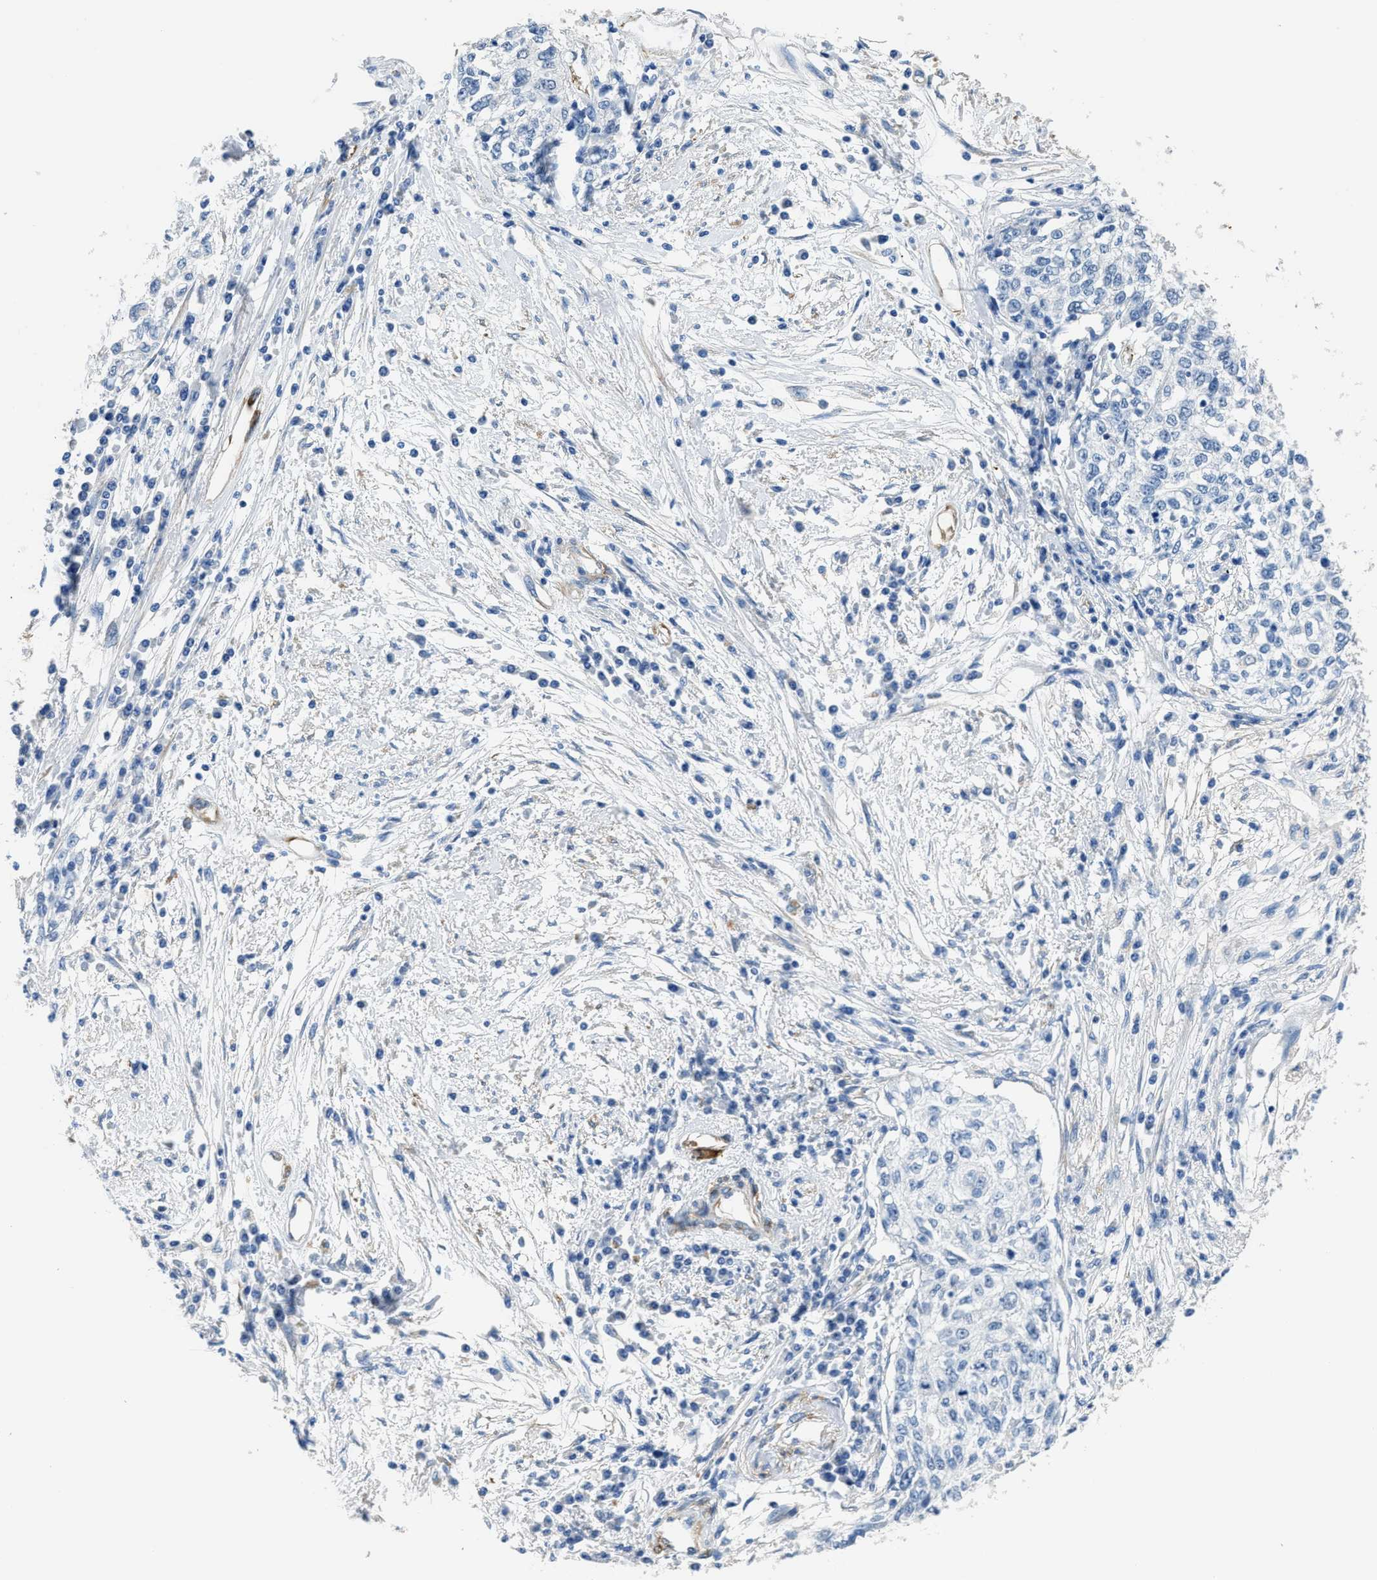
{"staining": {"intensity": "negative", "quantity": "none", "location": "none"}, "tissue": "cervical cancer", "cell_type": "Tumor cells", "image_type": "cancer", "snomed": [{"axis": "morphology", "description": "Squamous cell carcinoma, NOS"}, {"axis": "topography", "description": "Cervix"}], "caption": "Tumor cells show no significant expression in cervical cancer.", "gene": "ZSWIM5", "patient": {"sex": "female", "age": 57}}